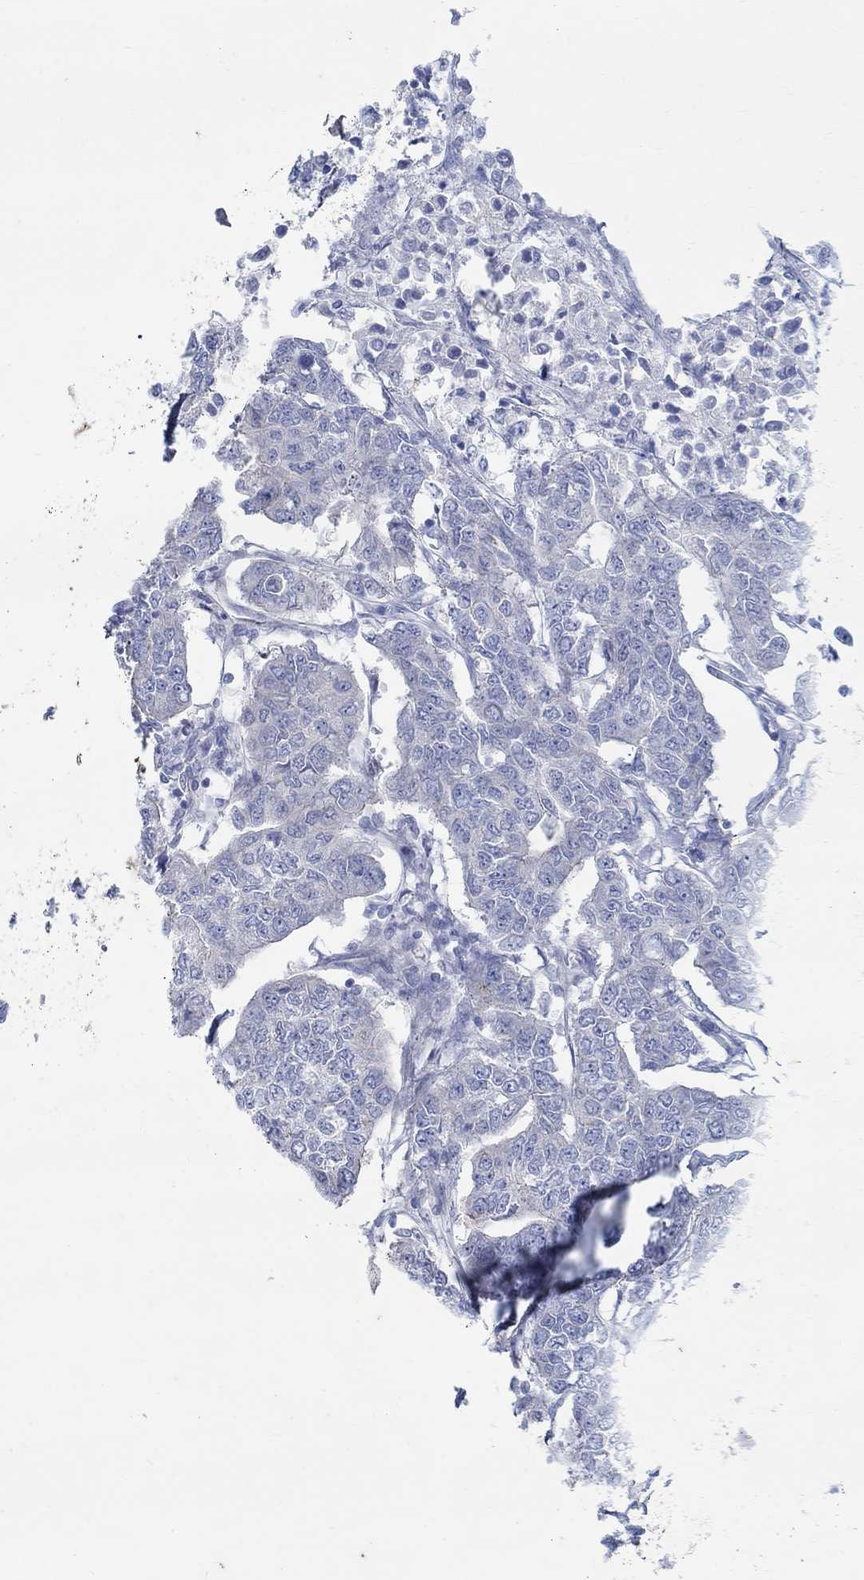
{"staining": {"intensity": "negative", "quantity": "none", "location": "none"}, "tissue": "breast cancer", "cell_type": "Tumor cells", "image_type": "cancer", "snomed": [{"axis": "morphology", "description": "Duct carcinoma"}, {"axis": "topography", "description": "Breast"}], "caption": "There is no significant expression in tumor cells of infiltrating ductal carcinoma (breast). The staining was performed using DAB (3,3'-diaminobenzidine) to visualize the protein expression in brown, while the nuclei were stained in blue with hematoxylin (Magnification: 20x).", "gene": "TMEM198", "patient": {"sex": "female", "age": 88}}